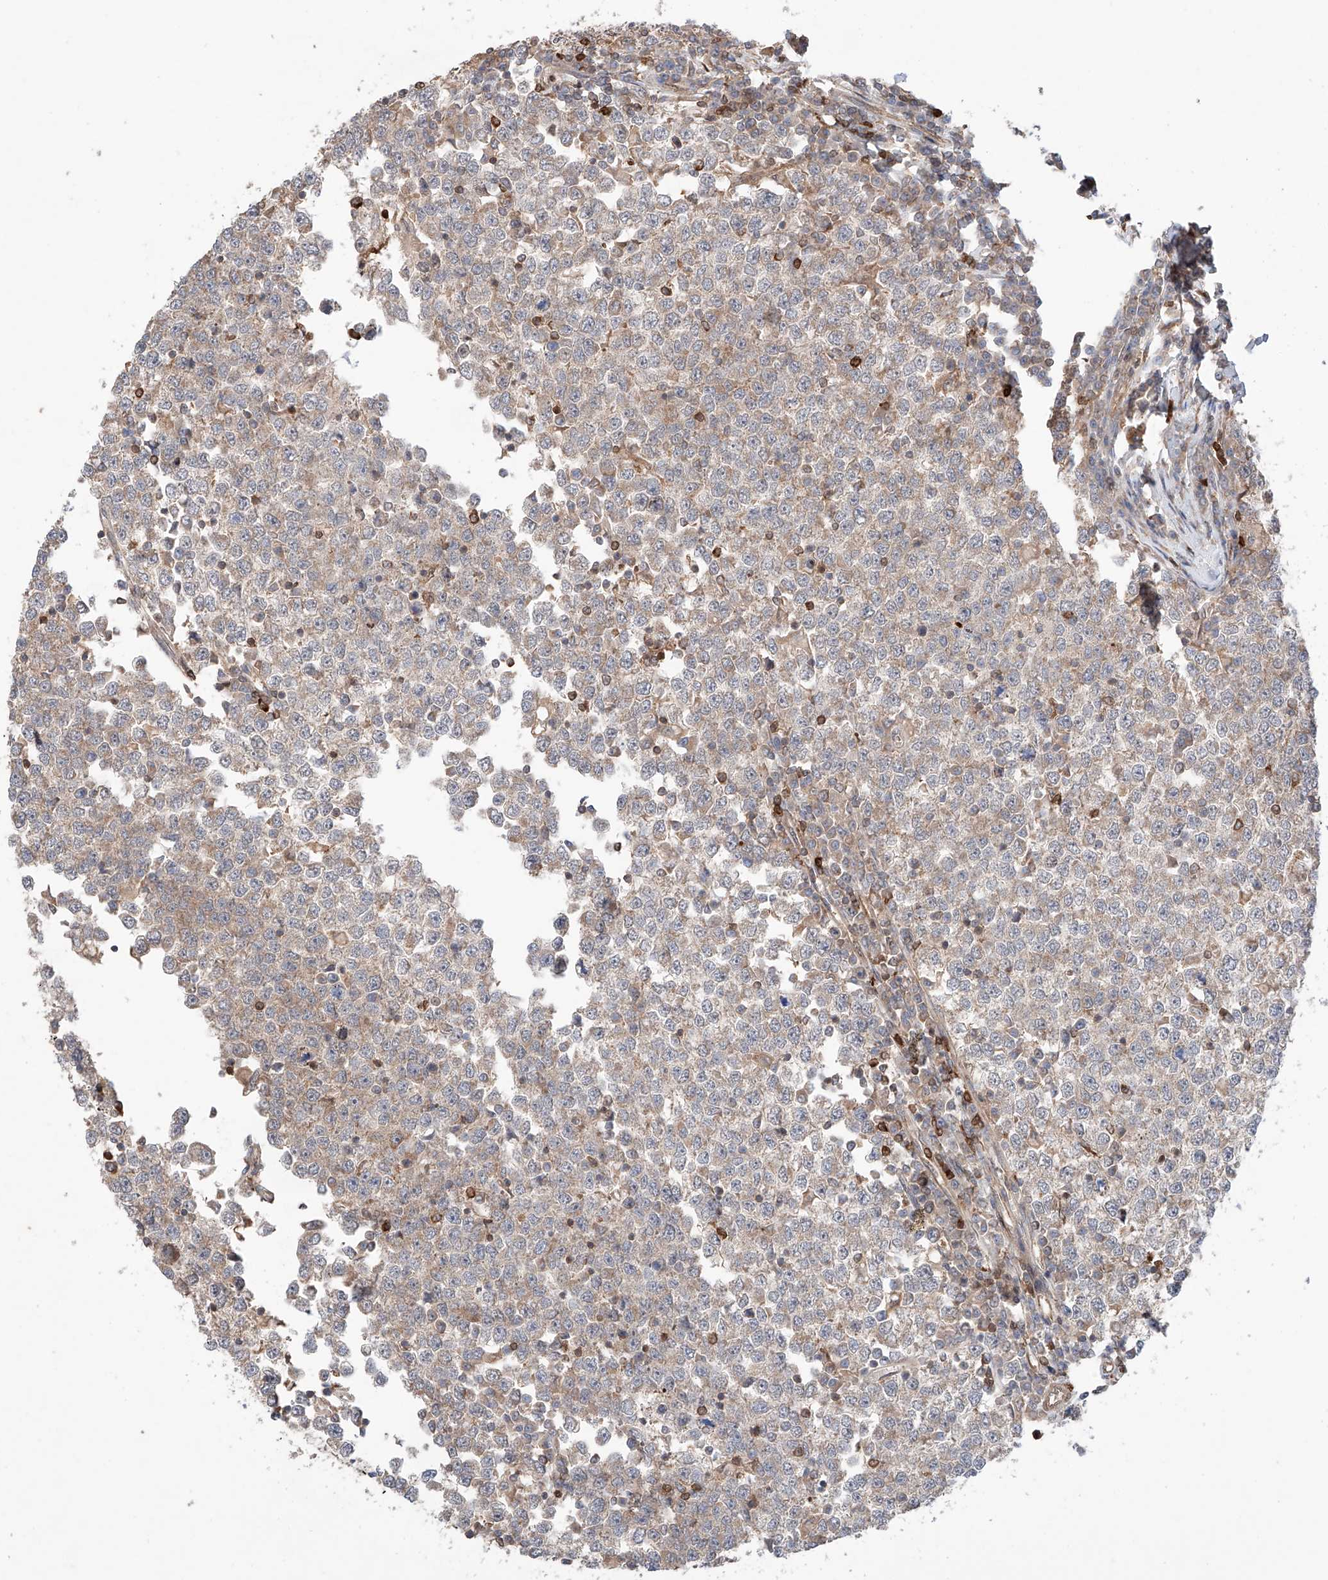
{"staining": {"intensity": "weak", "quantity": "25%-75%", "location": "cytoplasmic/membranous"}, "tissue": "testis cancer", "cell_type": "Tumor cells", "image_type": "cancer", "snomed": [{"axis": "morphology", "description": "Seminoma, NOS"}, {"axis": "topography", "description": "Testis"}], "caption": "Immunohistochemical staining of human testis cancer (seminoma) demonstrates weak cytoplasmic/membranous protein staining in approximately 25%-75% of tumor cells.", "gene": "IGSF22", "patient": {"sex": "male", "age": 65}}